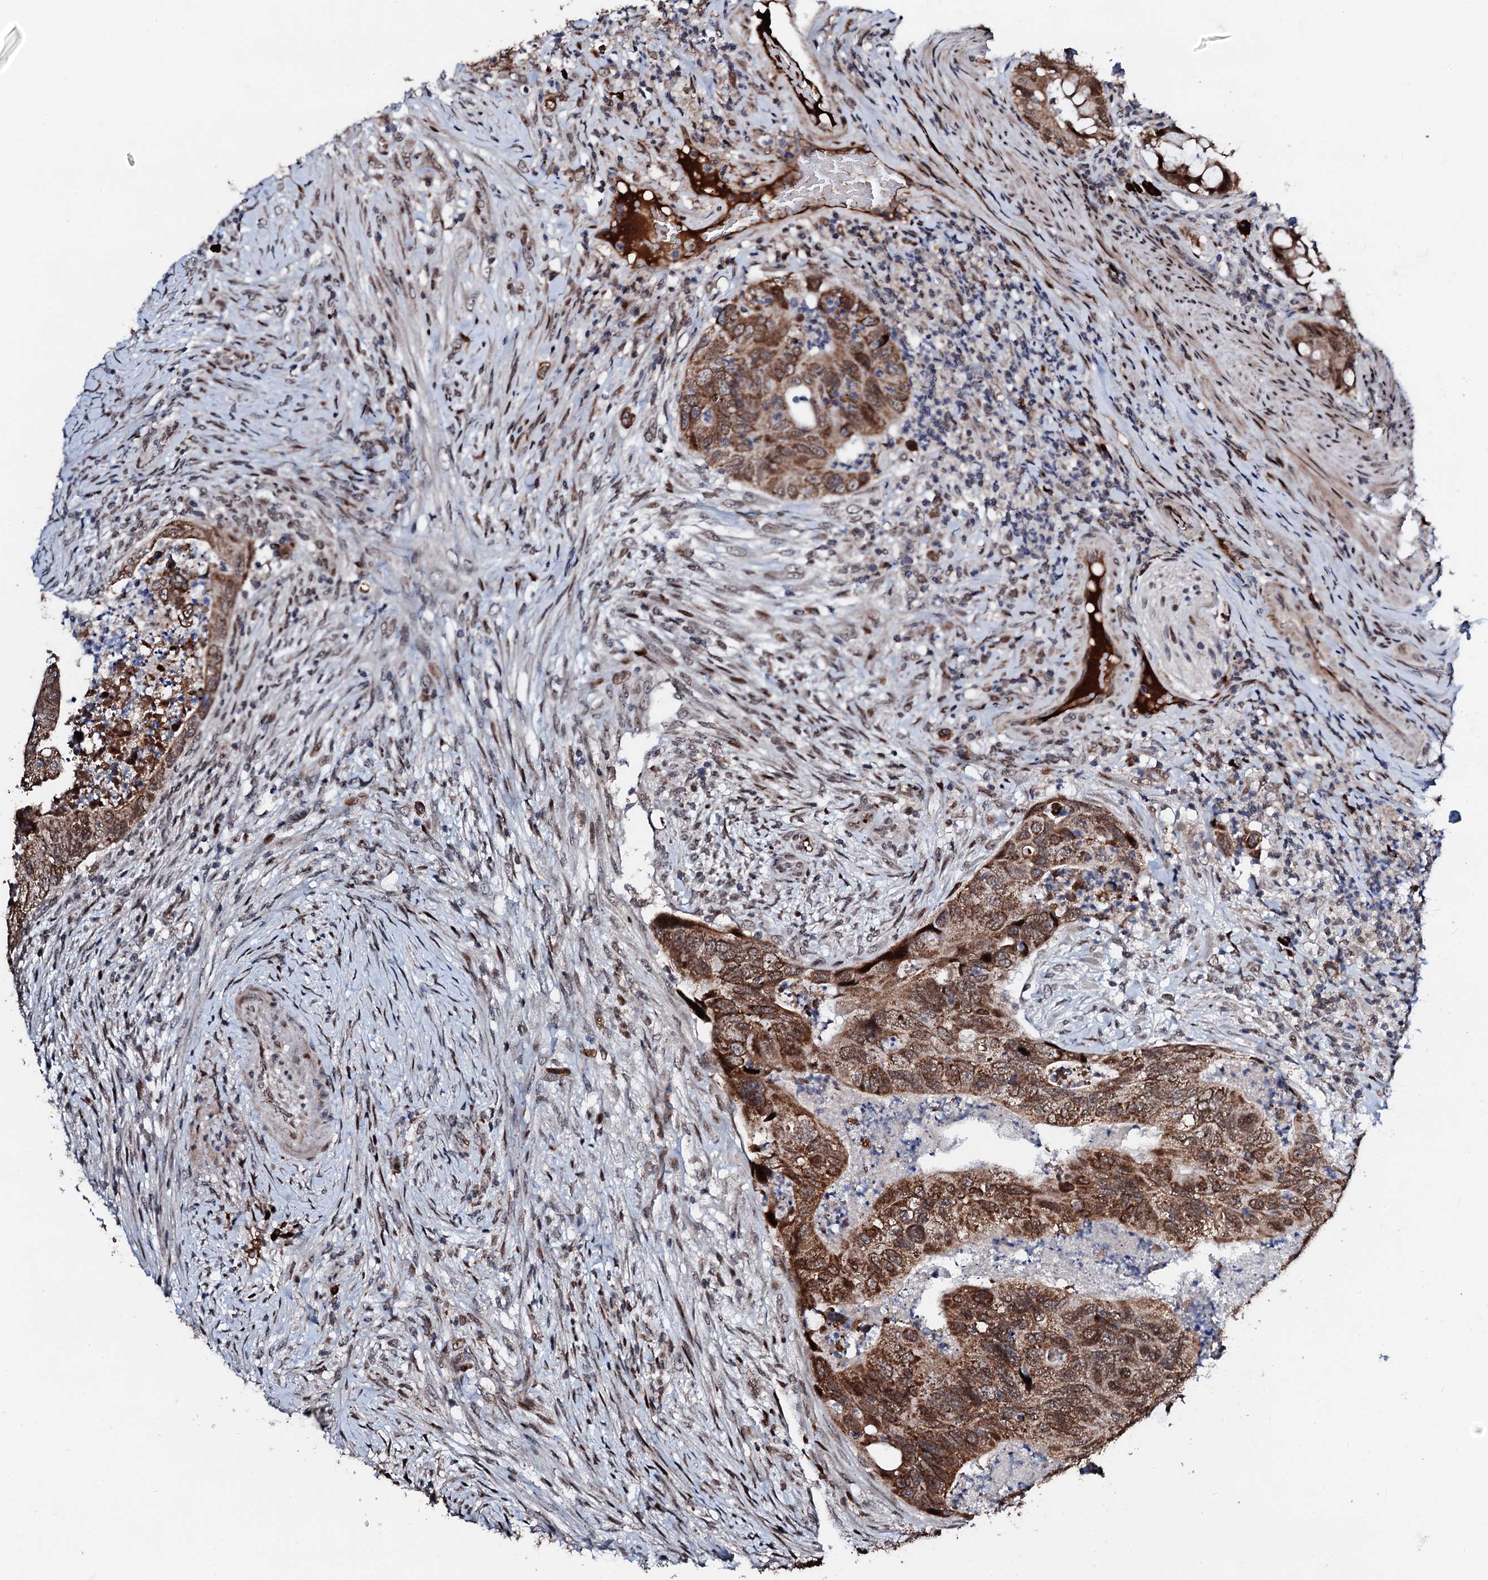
{"staining": {"intensity": "moderate", "quantity": ">75%", "location": "cytoplasmic/membranous,nuclear"}, "tissue": "colorectal cancer", "cell_type": "Tumor cells", "image_type": "cancer", "snomed": [{"axis": "morphology", "description": "Adenocarcinoma, NOS"}, {"axis": "topography", "description": "Rectum"}], "caption": "Colorectal cancer stained with a protein marker reveals moderate staining in tumor cells.", "gene": "KIF18A", "patient": {"sex": "male", "age": 63}}